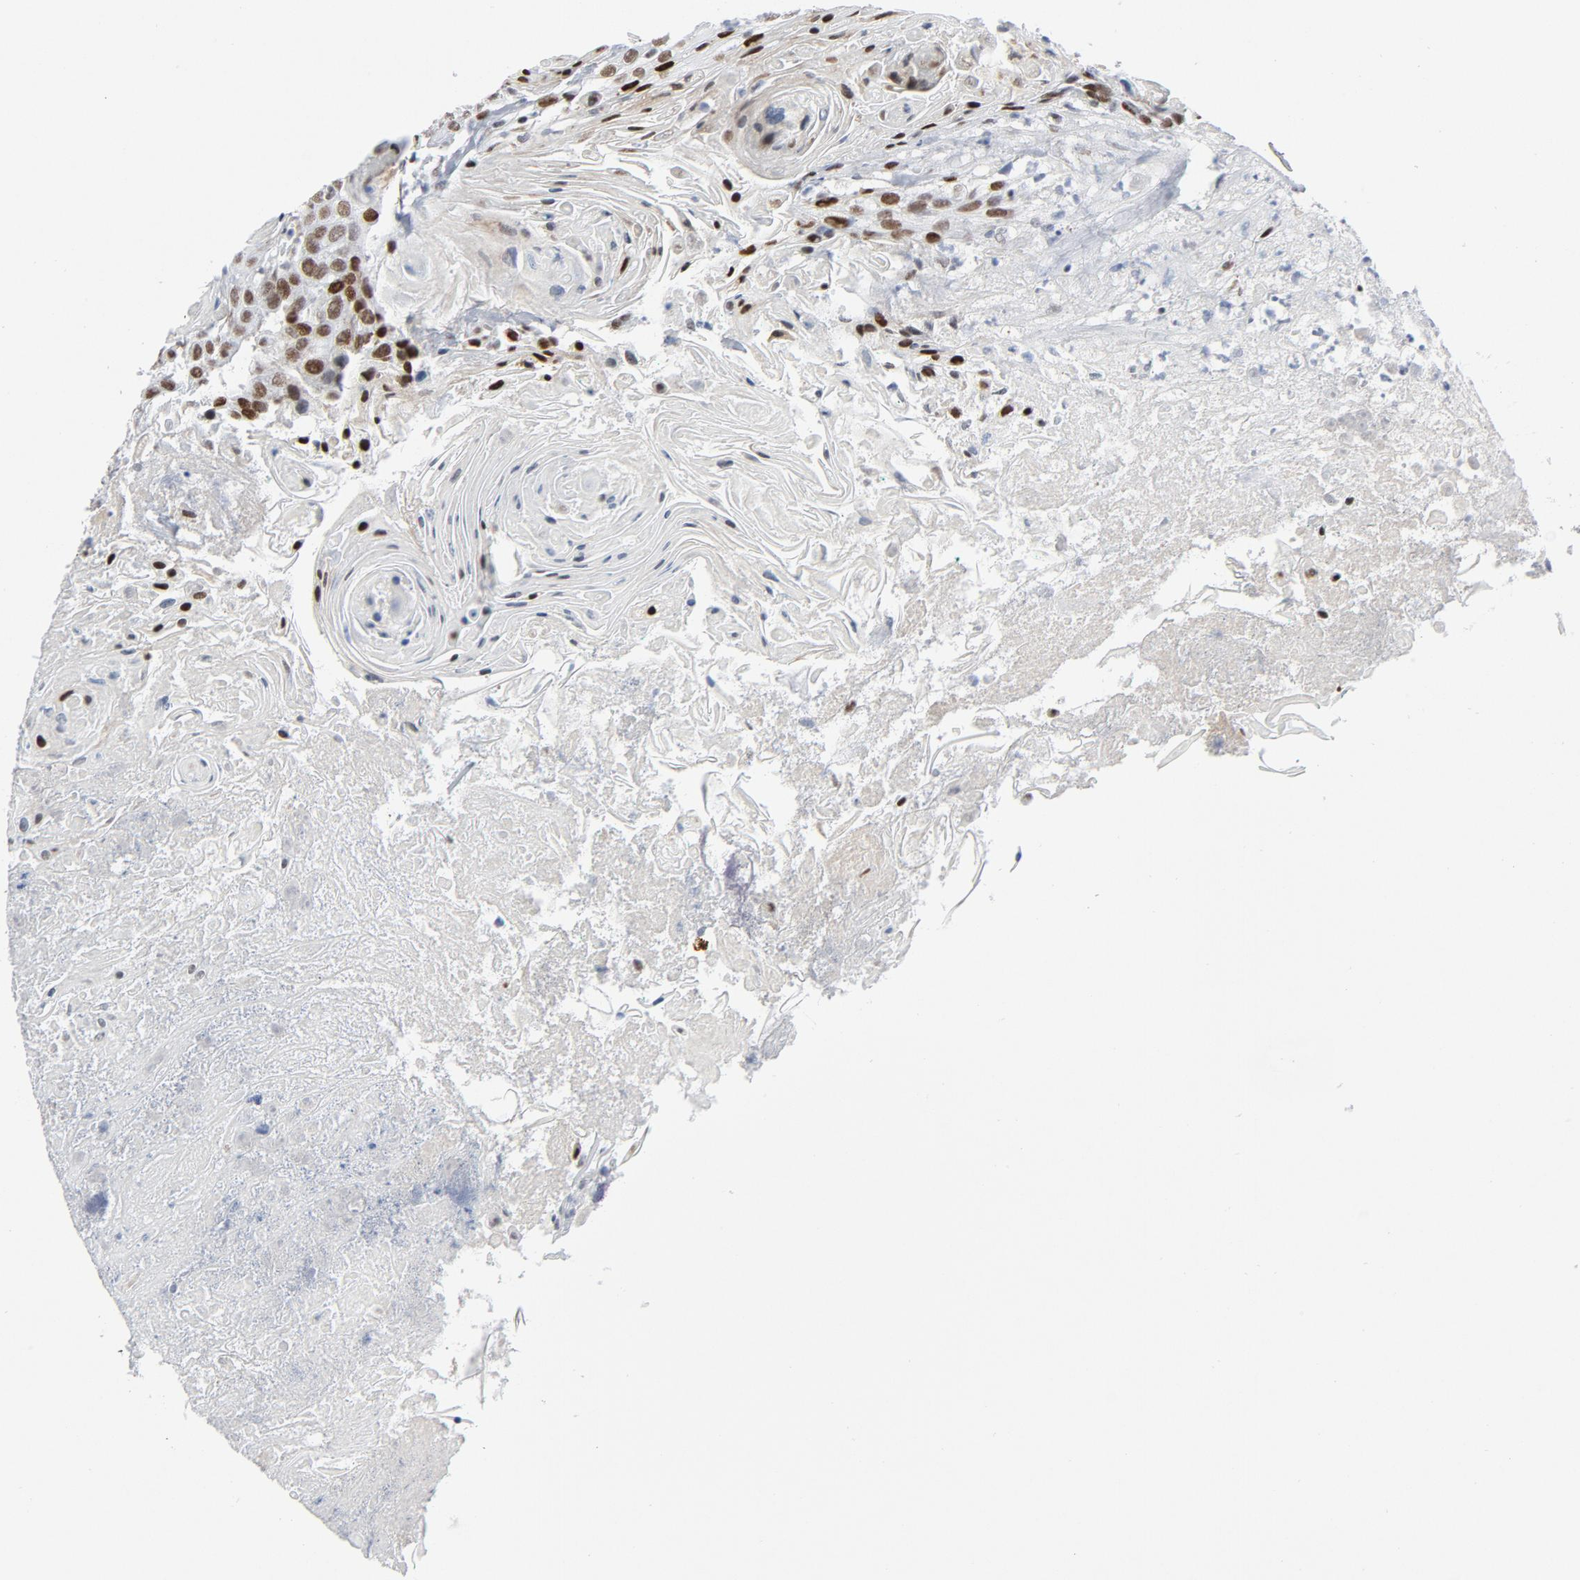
{"staining": {"intensity": "moderate", "quantity": ">75%", "location": "nuclear"}, "tissue": "head and neck cancer", "cell_type": "Tumor cells", "image_type": "cancer", "snomed": [{"axis": "morphology", "description": "Squamous cell carcinoma, NOS"}, {"axis": "topography", "description": "Head-Neck"}], "caption": "IHC photomicrograph of neoplastic tissue: human head and neck cancer stained using immunohistochemistry displays medium levels of moderate protein expression localized specifically in the nuclear of tumor cells, appearing as a nuclear brown color.", "gene": "HSF1", "patient": {"sex": "female", "age": 84}}